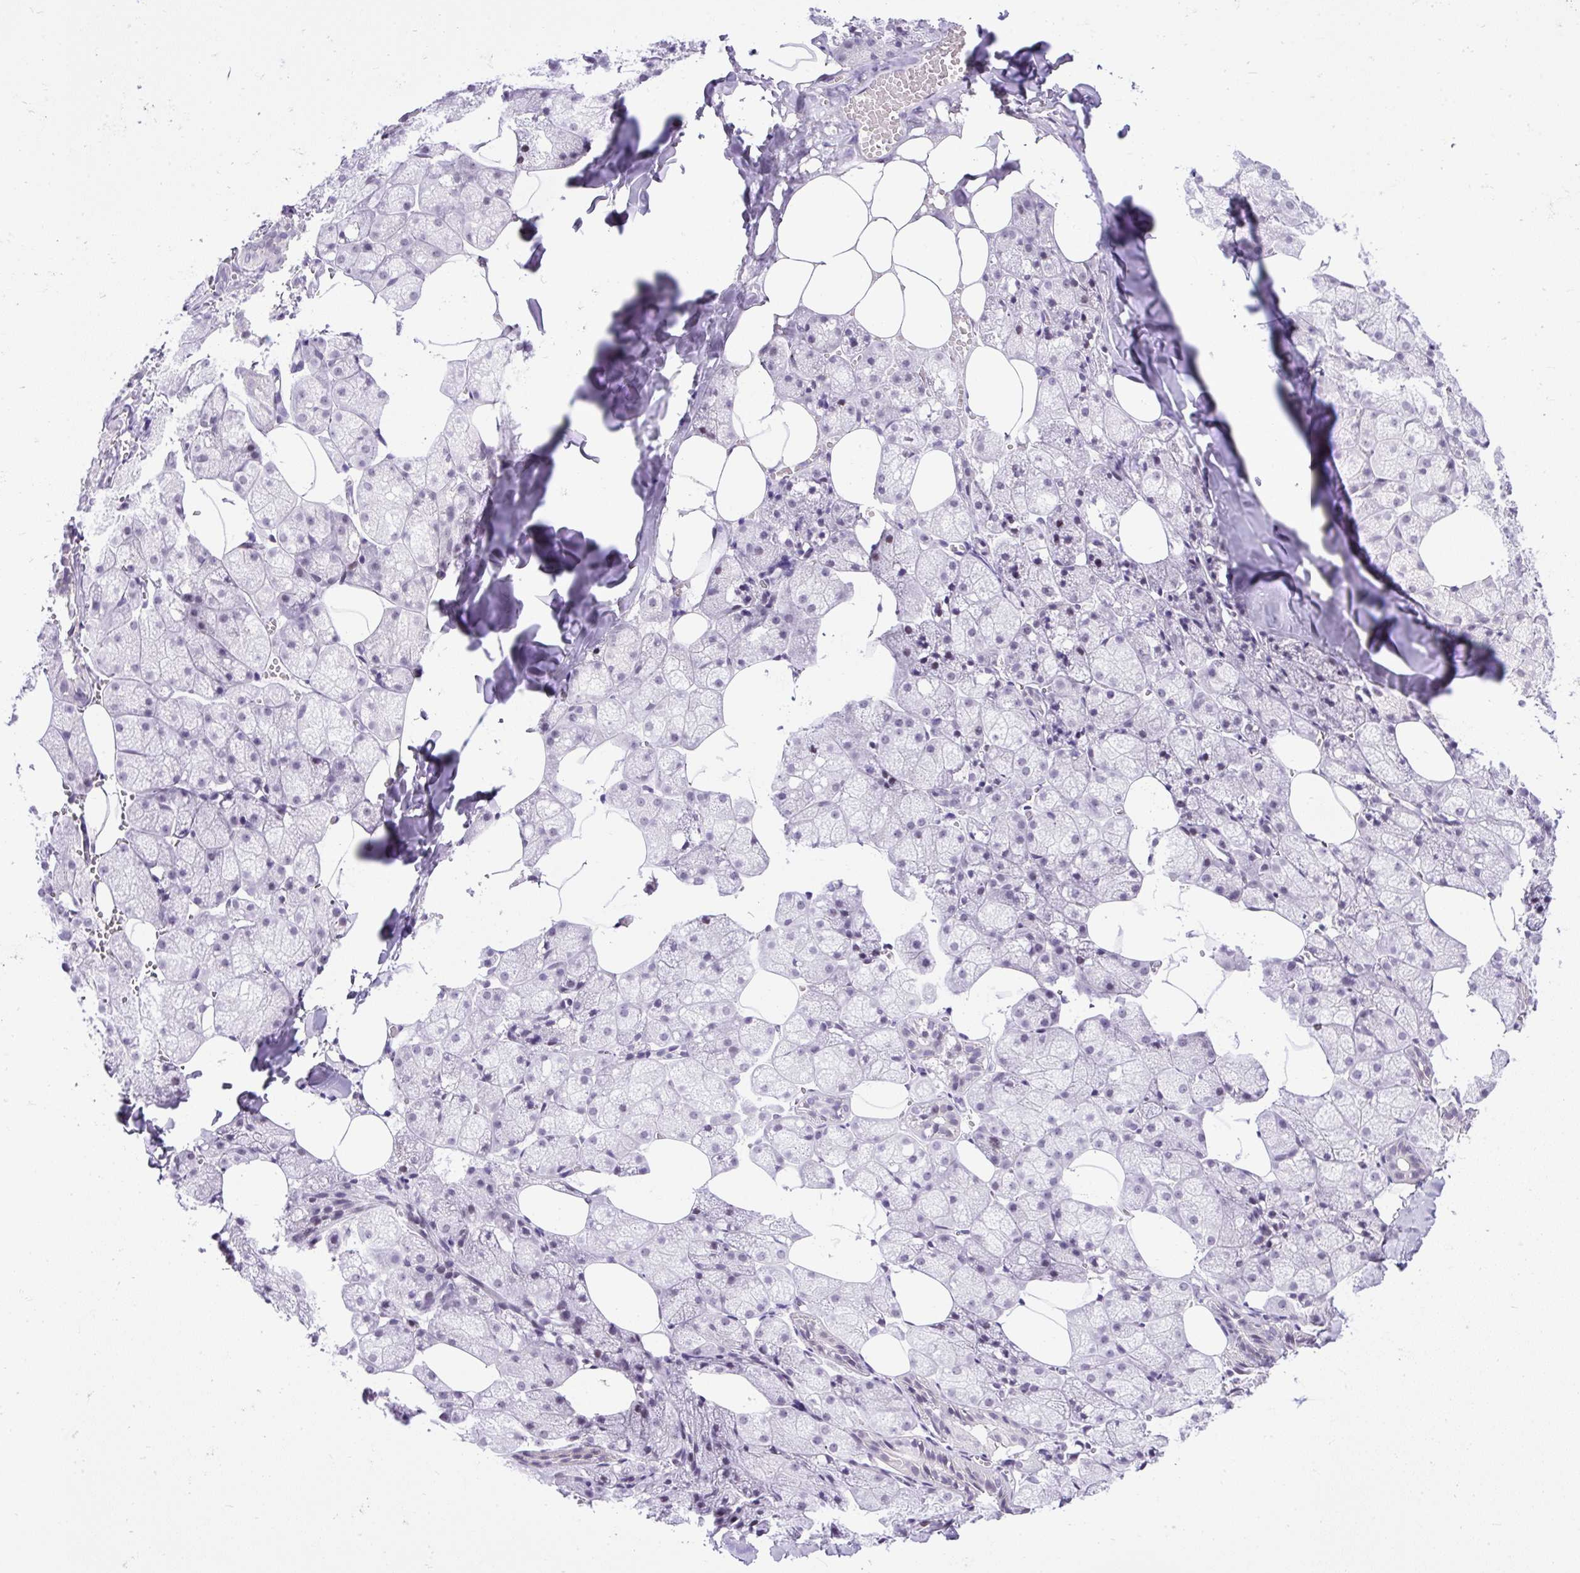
{"staining": {"intensity": "negative", "quantity": "none", "location": "none"}, "tissue": "salivary gland", "cell_type": "Glandular cells", "image_type": "normal", "snomed": [{"axis": "morphology", "description": "Normal tissue, NOS"}, {"axis": "topography", "description": "Salivary gland"}, {"axis": "topography", "description": "Peripheral nerve tissue"}], "caption": "DAB (3,3'-diaminobenzidine) immunohistochemical staining of normal salivary gland shows no significant expression in glandular cells.", "gene": "WNT10B", "patient": {"sex": "male", "age": 38}}